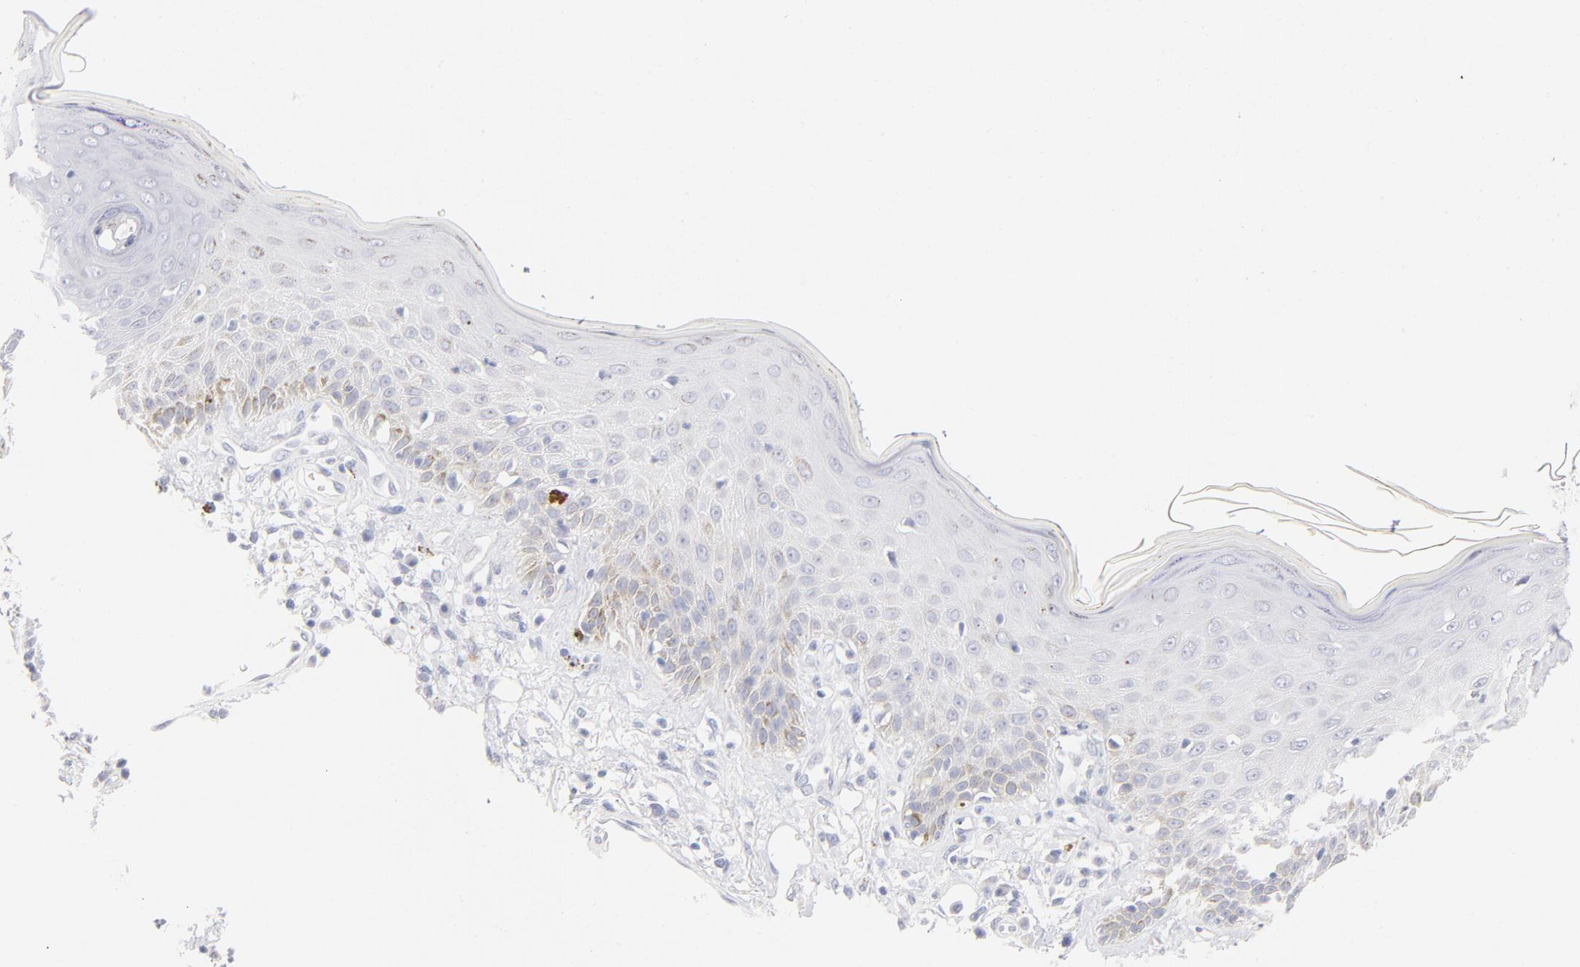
{"staining": {"intensity": "negative", "quantity": "none", "location": "none"}, "tissue": "skin cancer", "cell_type": "Tumor cells", "image_type": "cancer", "snomed": [{"axis": "morphology", "description": "Squamous cell carcinoma, NOS"}, {"axis": "topography", "description": "Skin"}], "caption": "Protein analysis of skin cancer displays no significant positivity in tumor cells. (DAB immunohistochemistry (IHC) with hematoxylin counter stain).", "gene": "ONECUT1", "patient": {"sex": "female", "age": 59}}